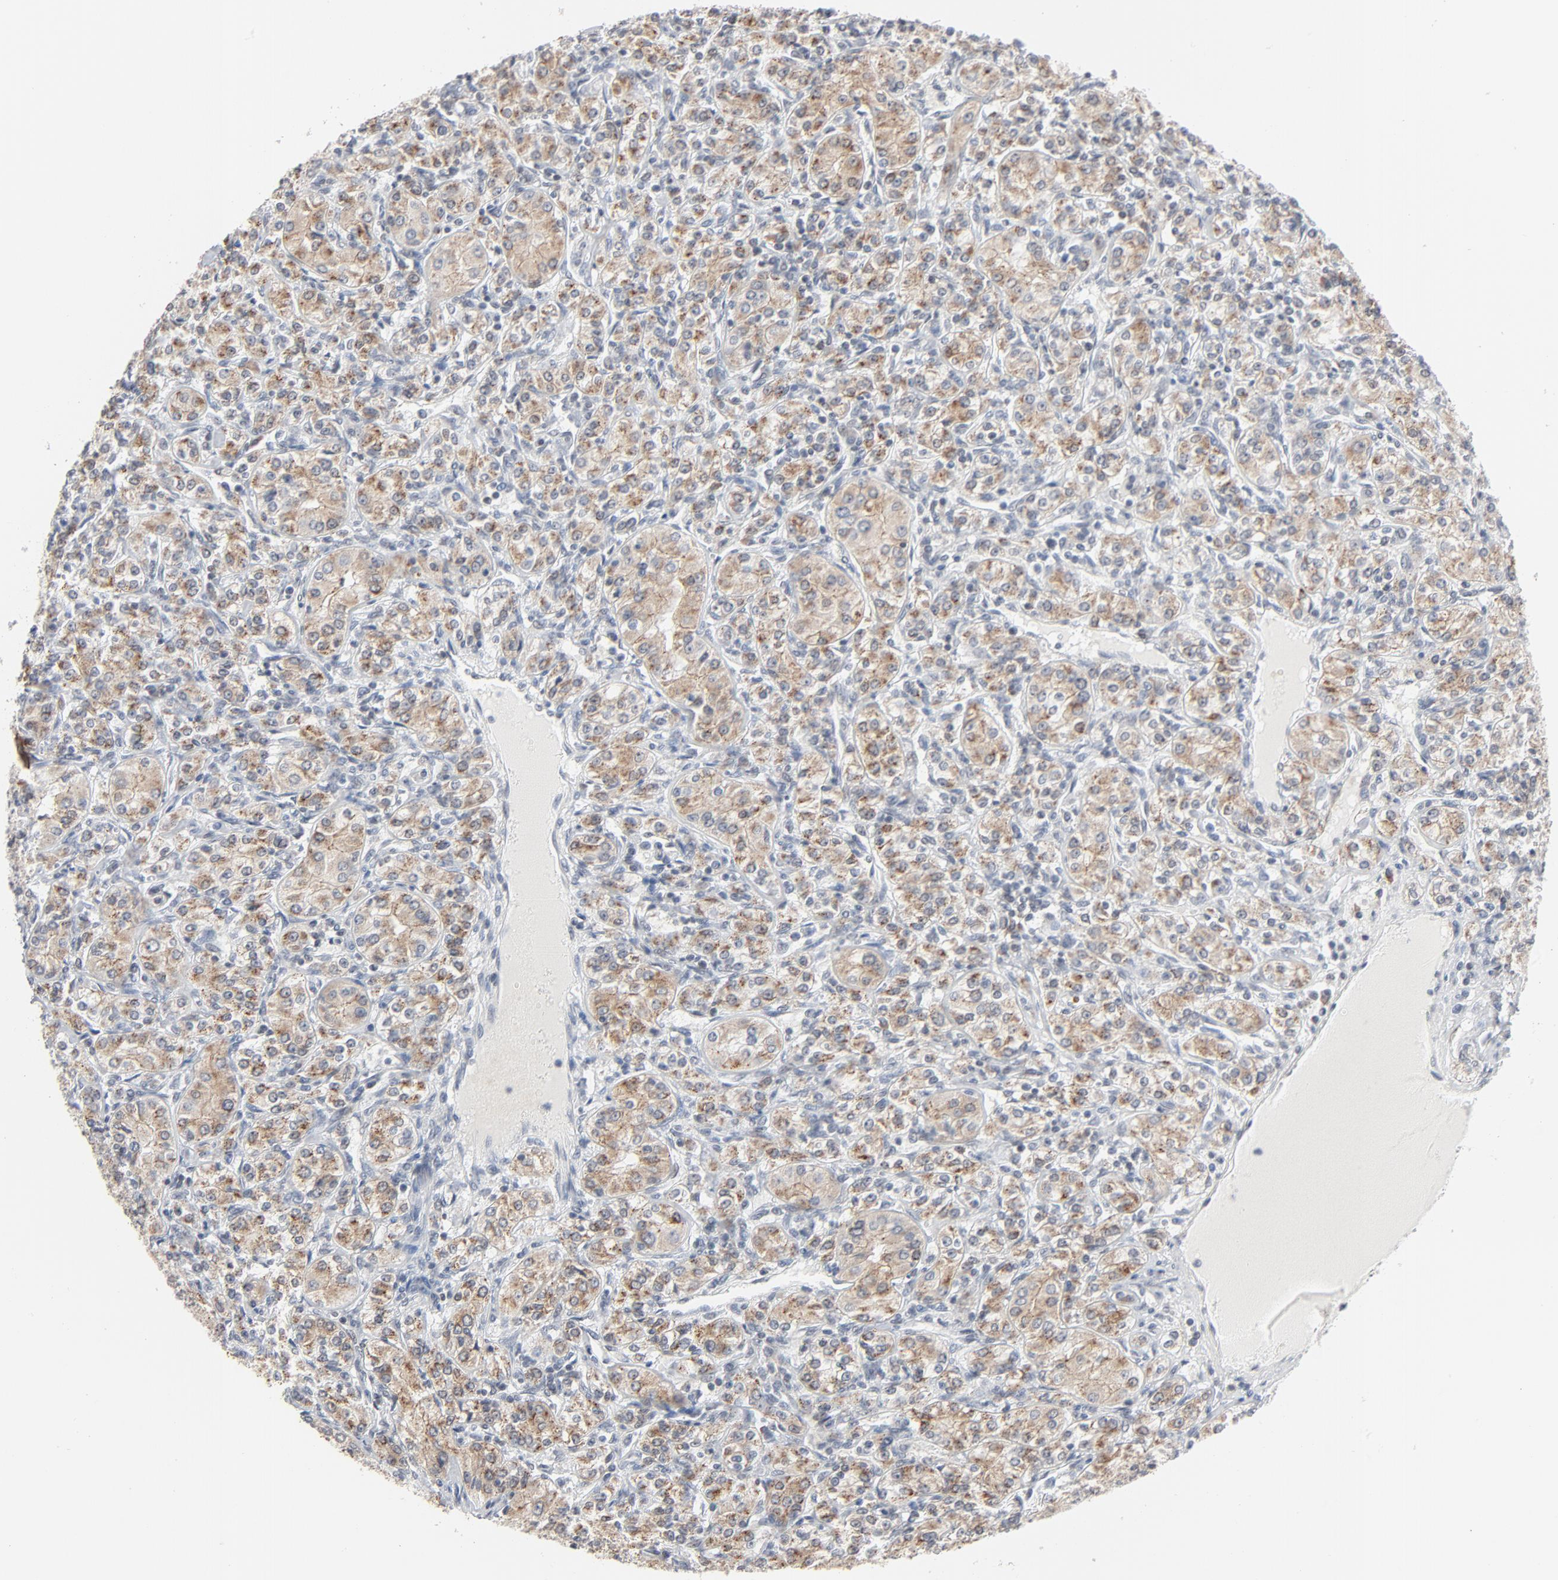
{"staining": {"intensity": "moderate", "quantity": ">75%", "location": "cytoplasmic/membranous"}, "tissue": "renal cancer", "cell_type": "Tumor cells", "image_type": "cancer", "snomed": [{"axis": "morphology", "description": "Adenocarcinoma, NOS"}, {"axis": "topography", "description": "Kidney"}], "caption": "Protein staining of renal cancer tissue demonstrates moderate cytoplasmic/membranous positivity in about >75% of tumor cells. Immunohistochemistry (ihc) stains the protein in brown and the nuclei are stained blue.", "gene": "ITPR3", "patient": {"sex": "male", "age": 77}}